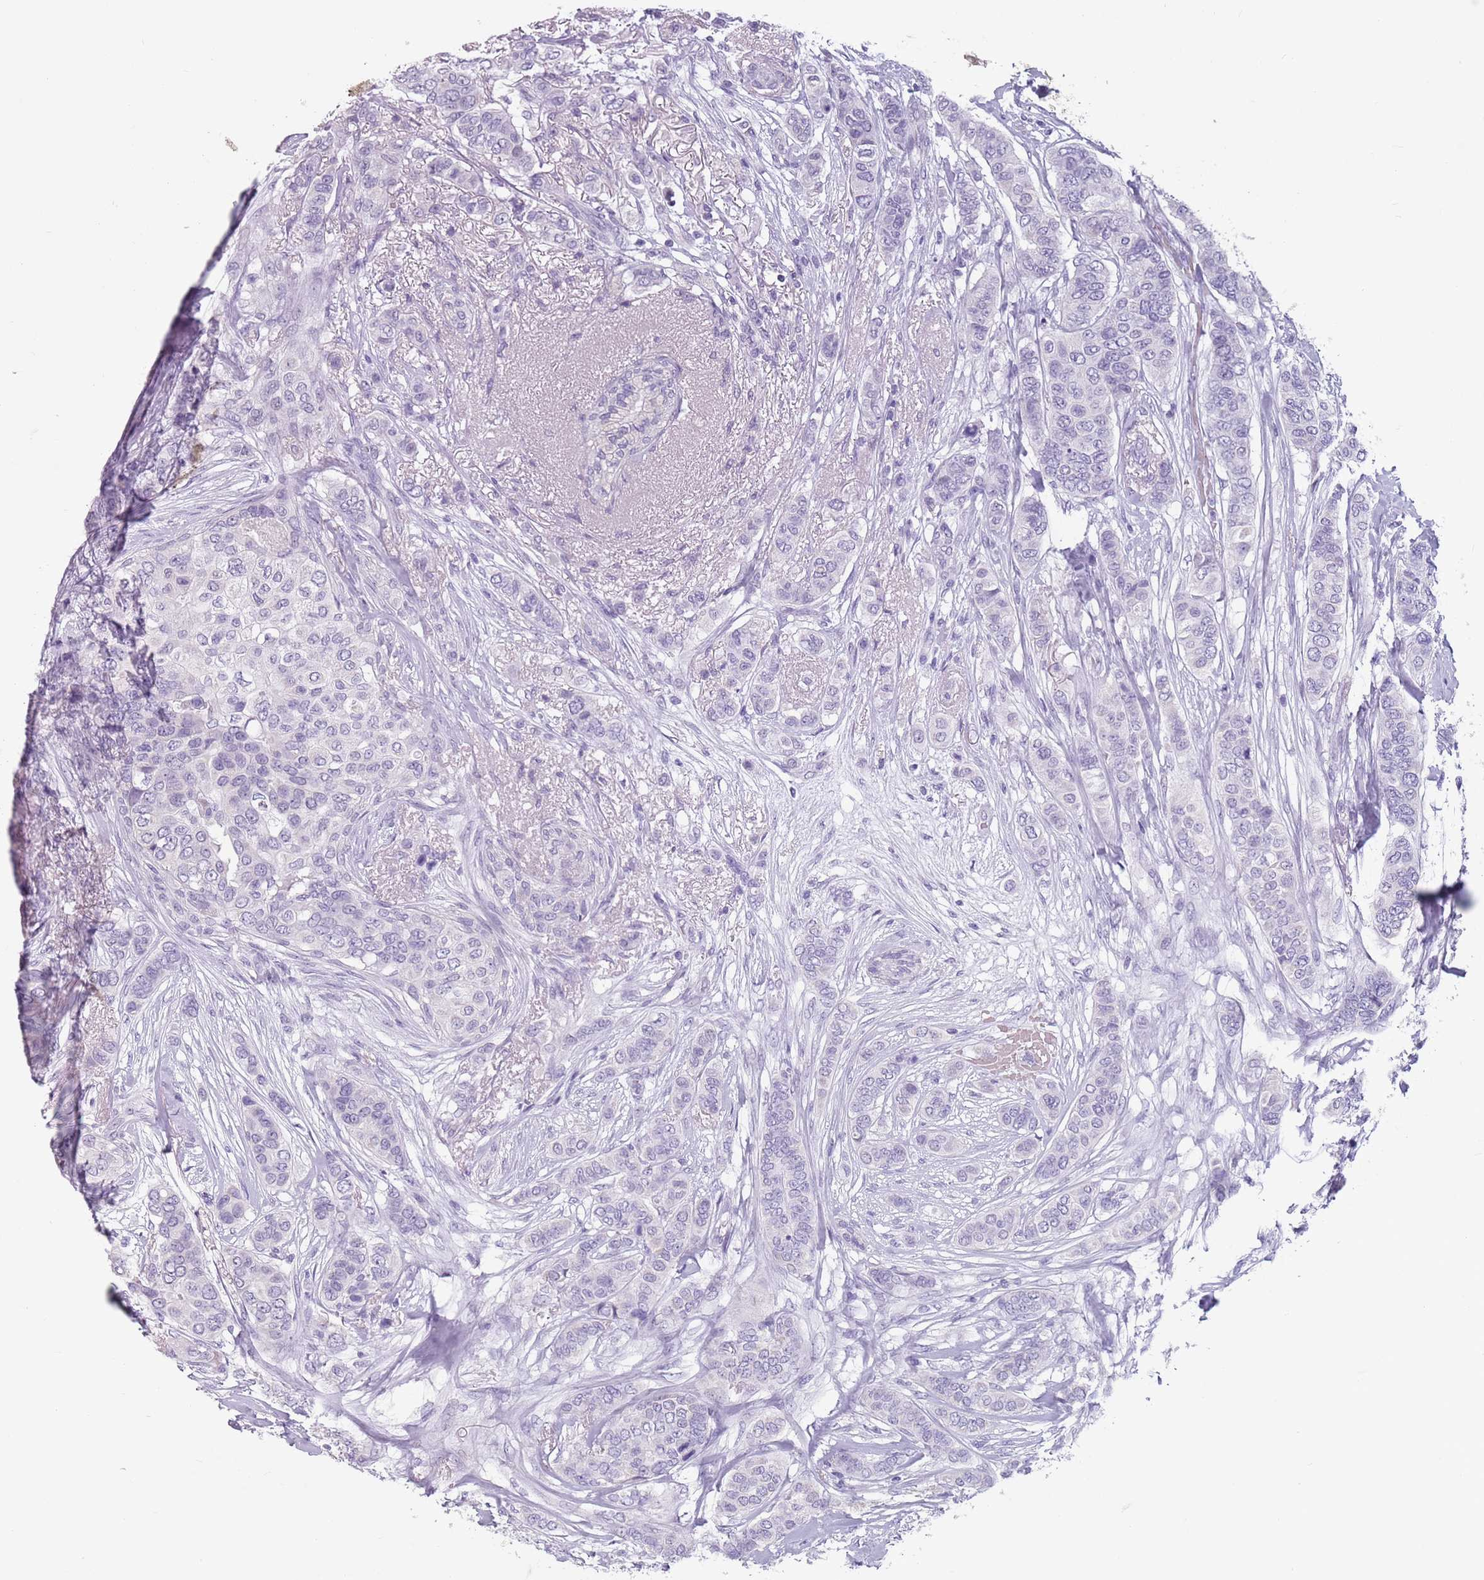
{"staining": {"intensity": "negative", "quantity": "none", "location": "none"}, "tissue": "breast cancer", "cell_type": "Tumor cells", "image_type": "cancer", "snomed": [{"axis": "morphology", "description": "Lobular carcinoma"}, {"axis": "topography", "description": "Breast"}], "caption": "Micrograph shows no significant protein expression in tumor cells of lobular carcinoma (breast). Nuclei are stained in blue.", "gene": "SPESP1", "patient": {"sex": "female", "age": 51}}